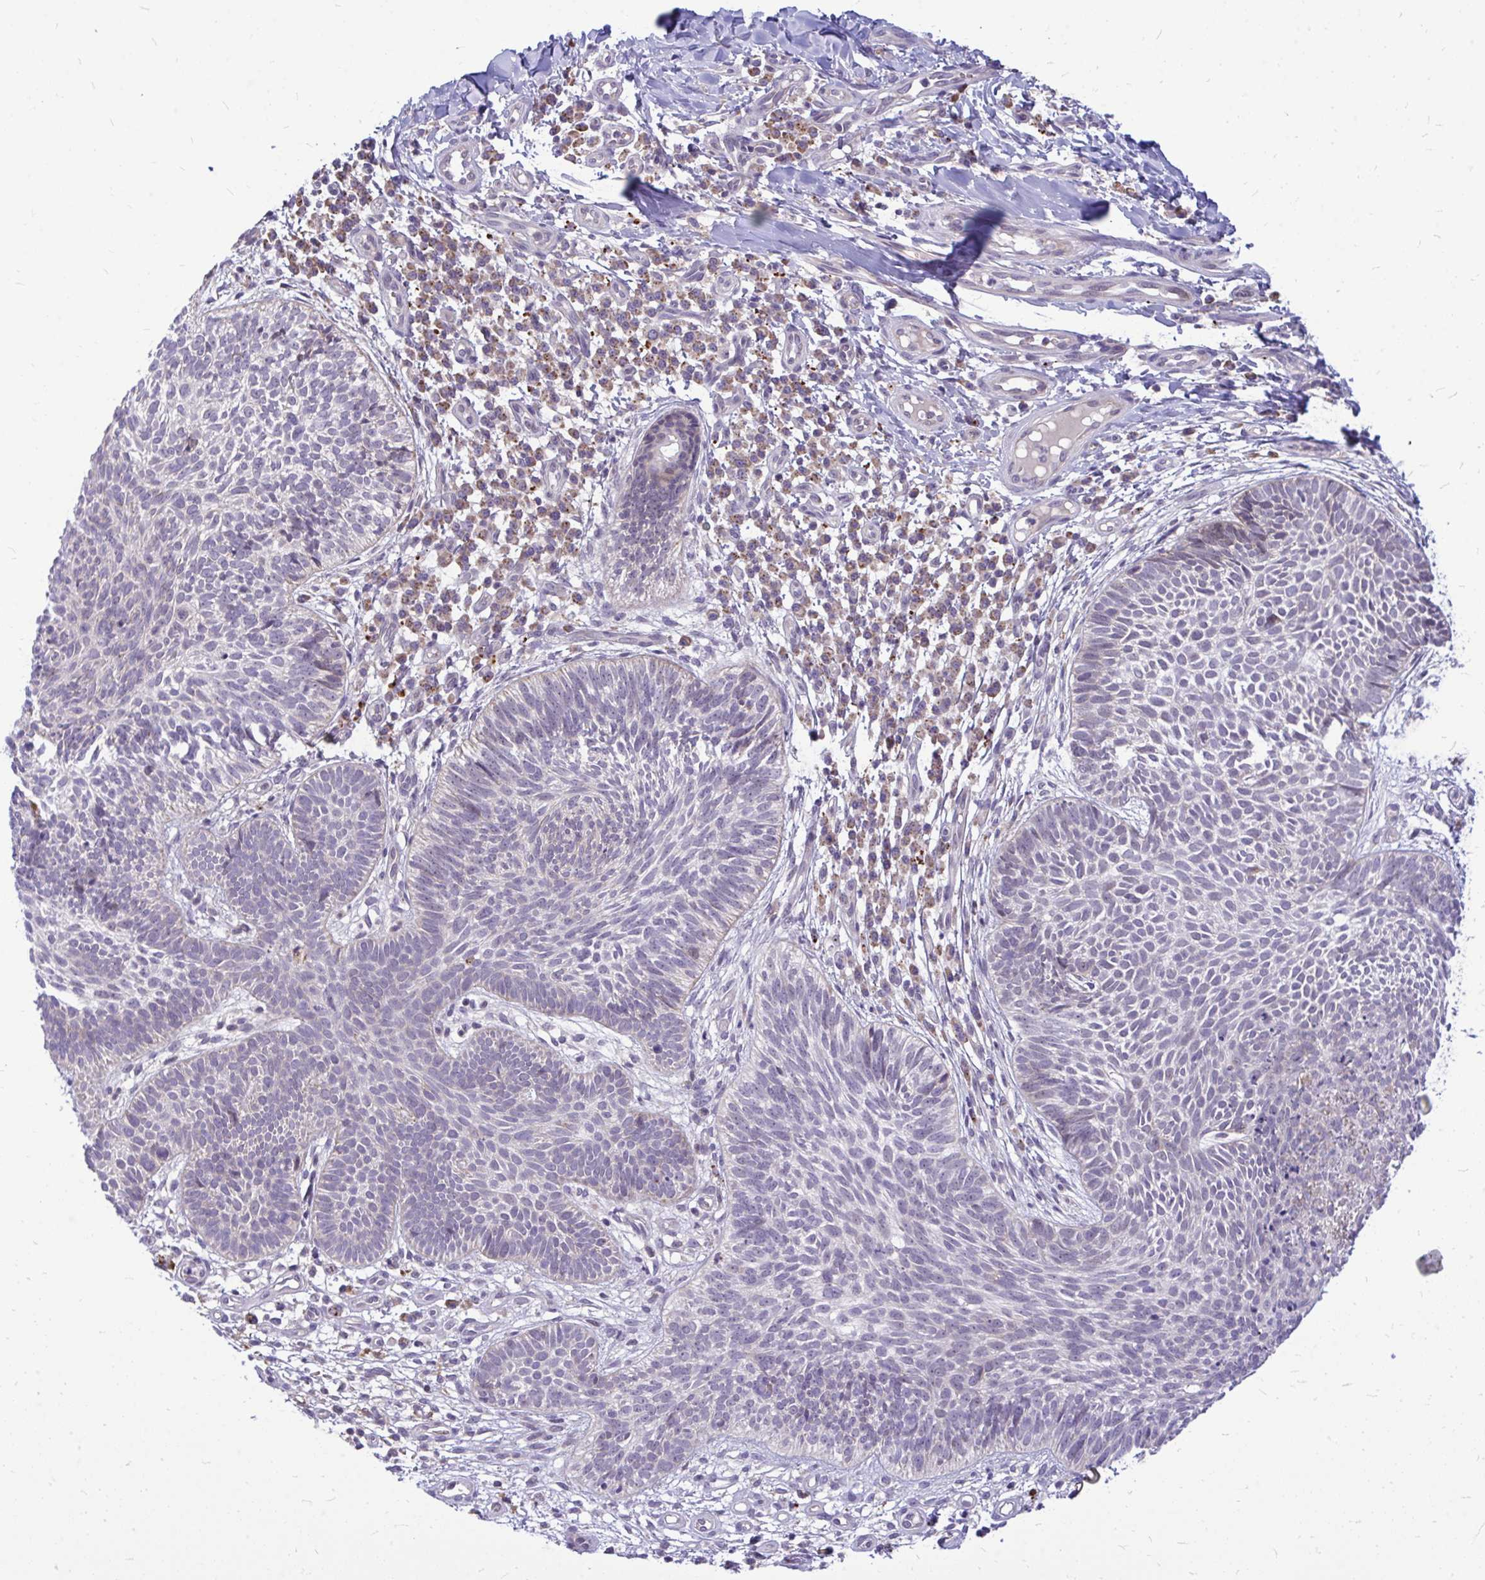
{"staining": {"intensity": "negative", "quantity": "none", "location": "none"}, "tissue": "skin cancer", "cell_type": "Tumor cells", "image_type": "cancer", "snomed": [{"axis": "morphology", "description": "Basal cell carcinoma"}, {"axis": "topography", "description": "Skin"}, {"axis": "topography", "description": "Skin of leg"}], "caption": "The photomicrograph displays no significant expression in tumor cells of skin cancer (basal cell carcinoma). The staining is performed using DAB brown chromogen with nuclei counter-stained in using hematoxylin.", "gene": "ZSCAN25", "patient": {"sex": "female", "age": 87}}